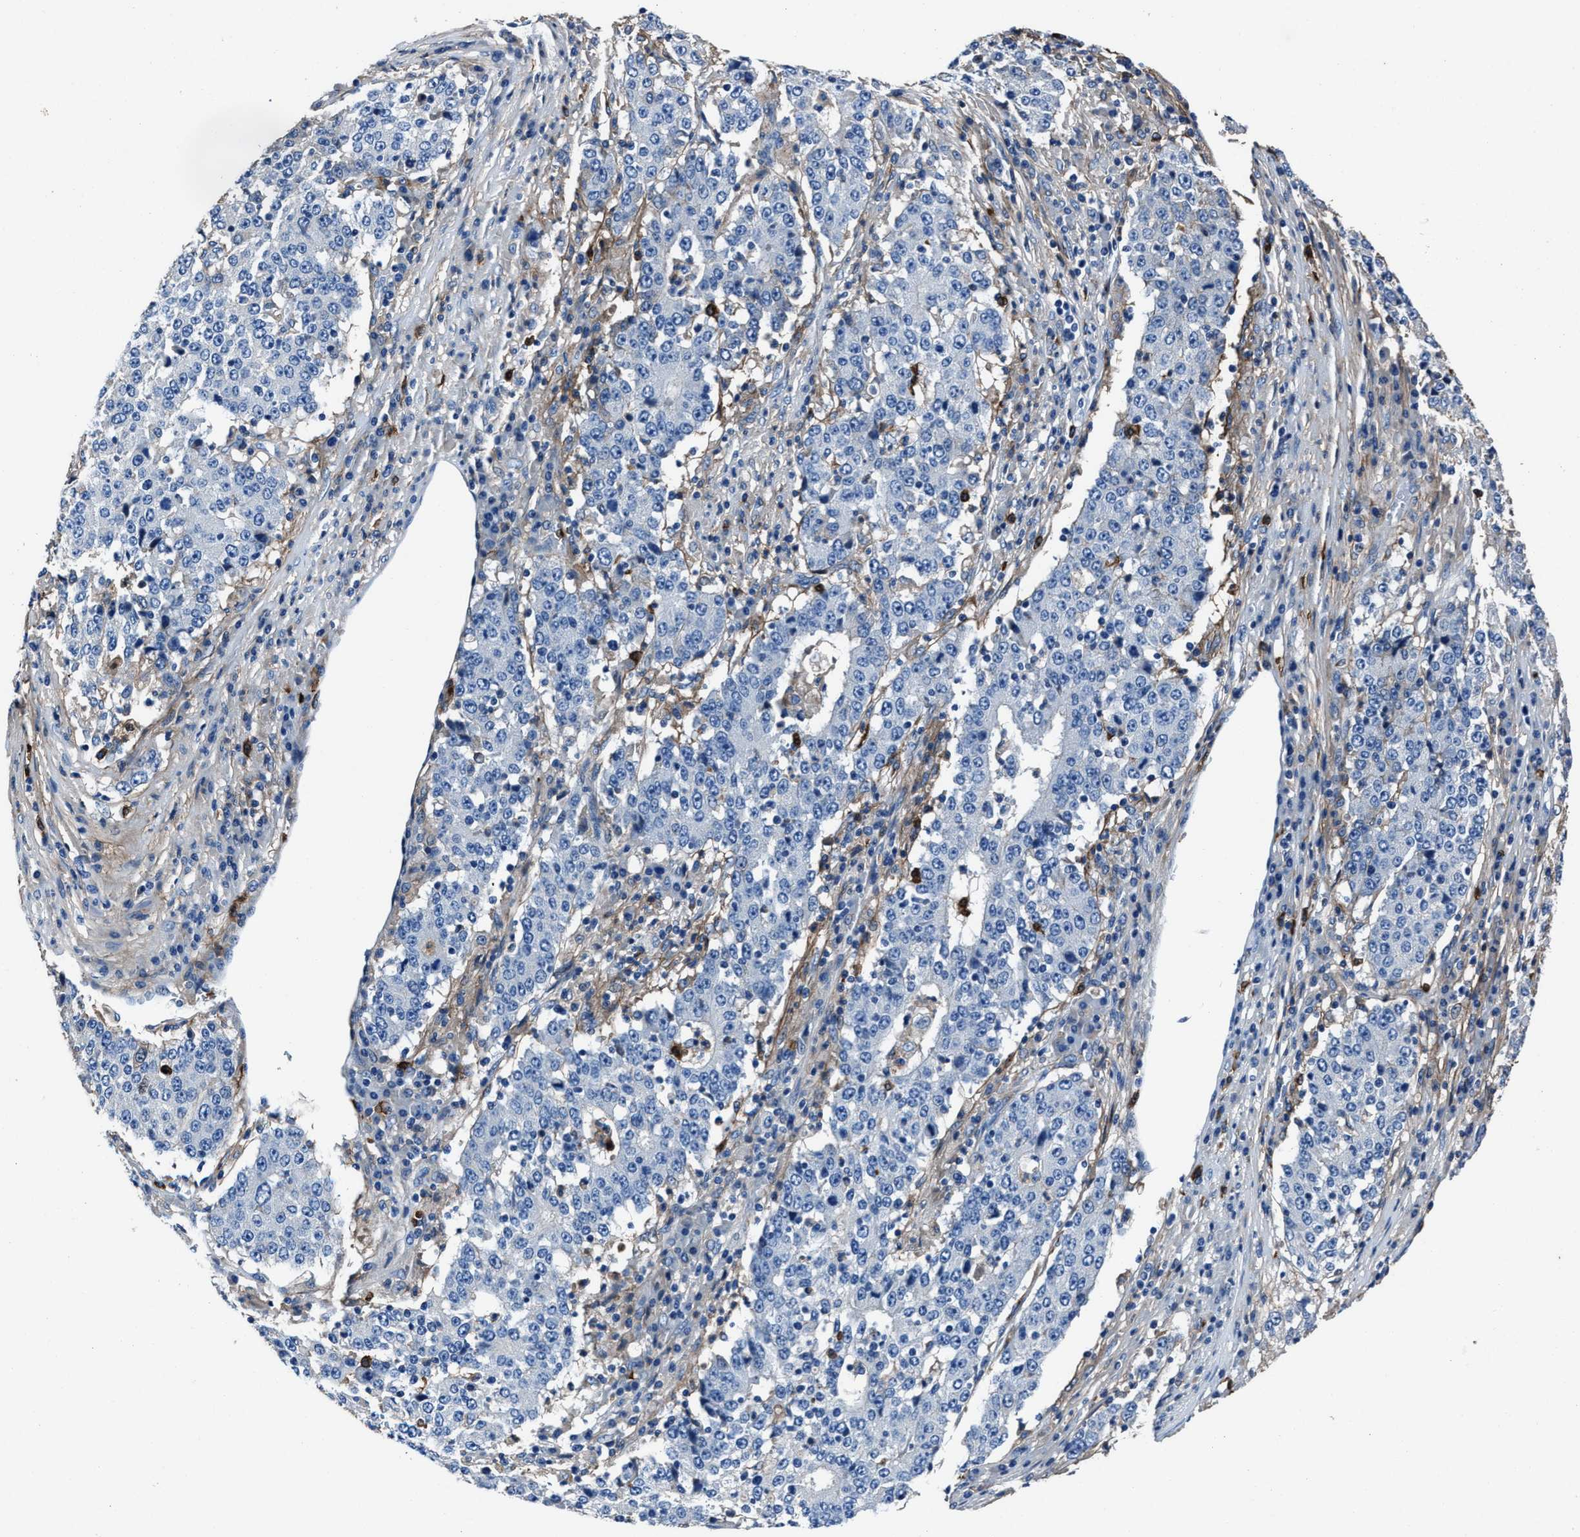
{"staining": {"intensity": "negative", "quantity": "none", "location": "none"}, "tissue": "stomach cancer", "cell_type": "Tumor cells", "image_type": "cancer", "snomed": [{"axis": "morphology", "description": "Adenocarcinoma, NOS"}, {"axis": "topography", "description": "Stomach"}], "caption": "Tumor cells are negative for brown protein staining in stomach cancer. (Stains: DAB IHC with hematoxylin counter stain, Microscopy: brightfield microscopy at high magnification).", "gene": "FGL2", "patient": {"sex": "male", "age": 59}}